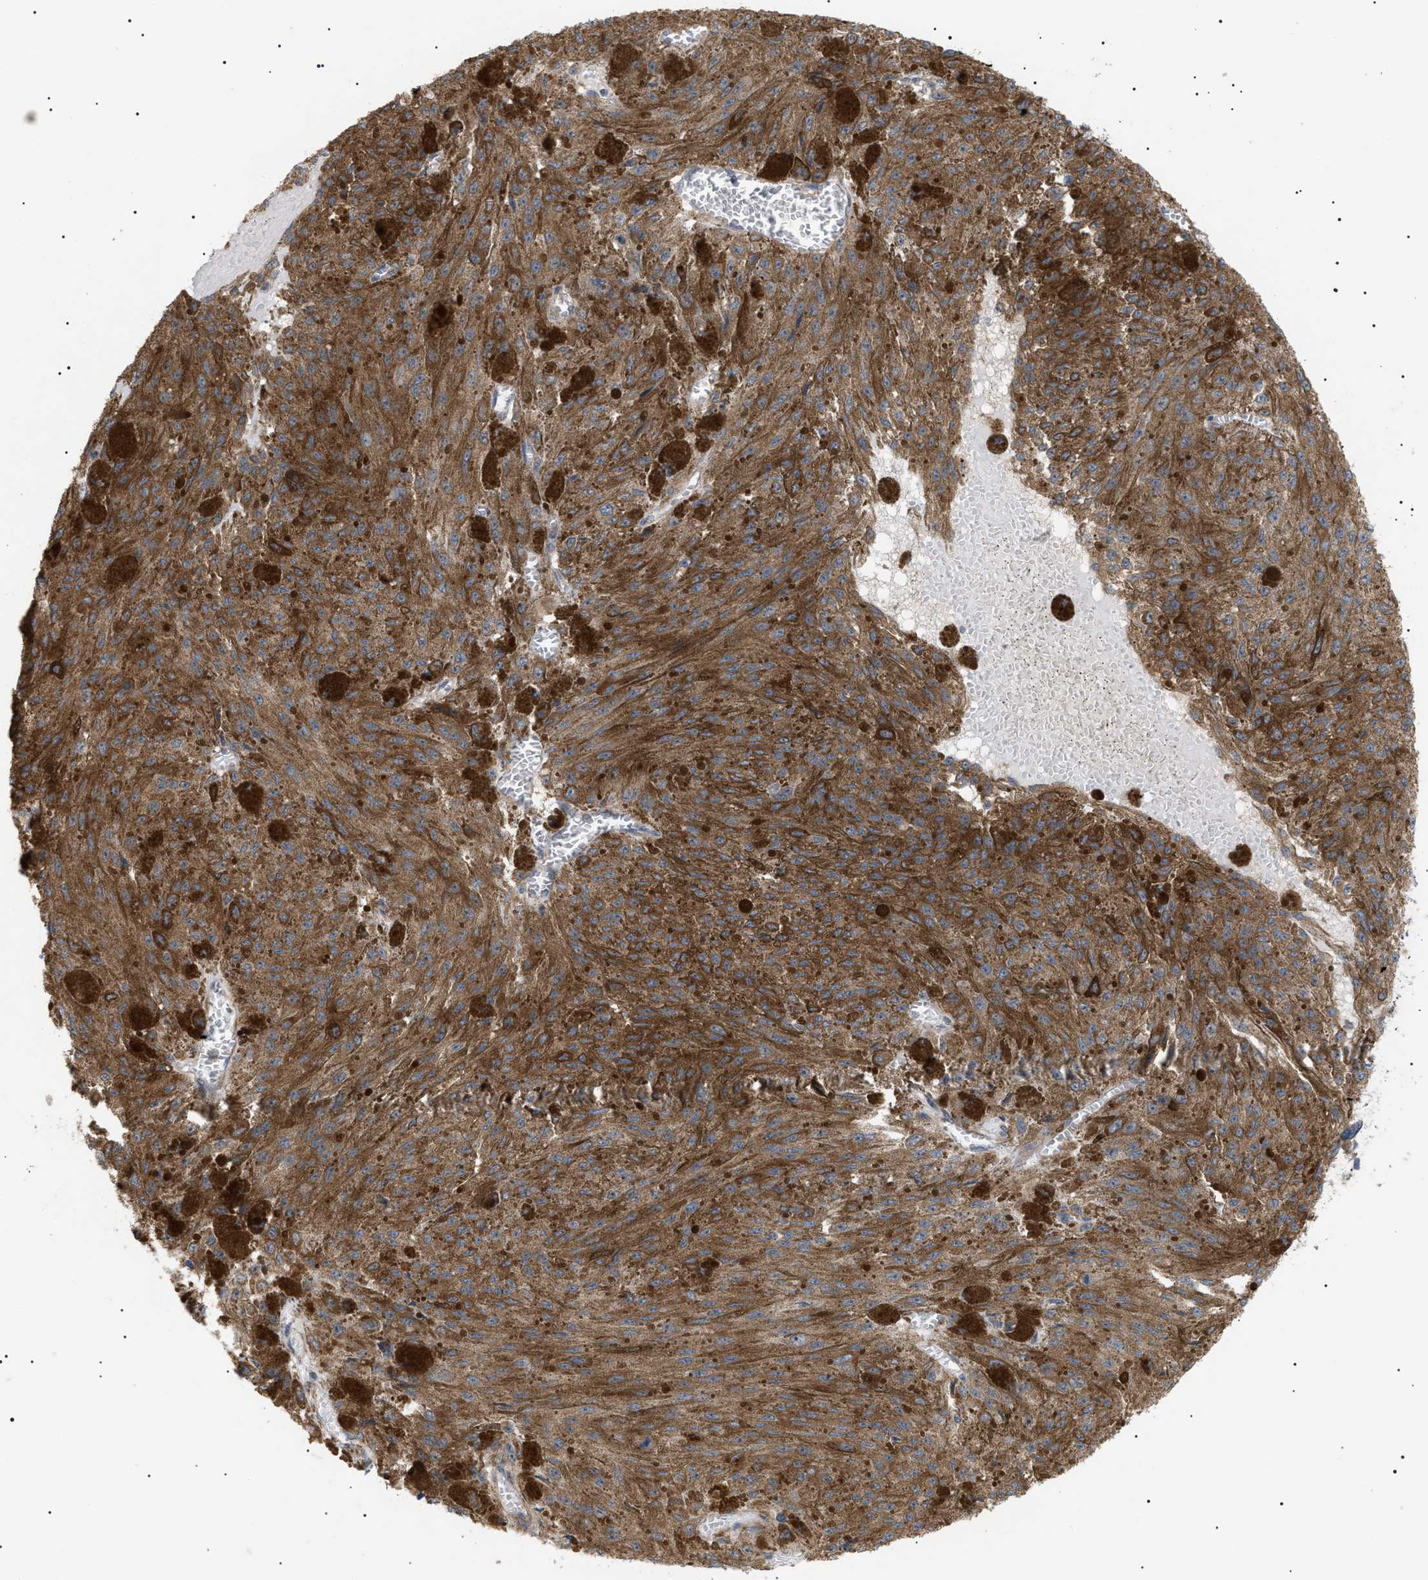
{"staining": {"intensity": "moderate", "quantity": ">75%", "location": "cytoplasmic/membranous"}, "tissue": "melanoma", "cell_type": "Tumor cells", "image_type": "cancer", "snomed": [{"axis": "morphology", "description": "Malignant melanoma, NOS"}, {"axis": "topography", "description": "Other"}], "caption": "Brown immunohistochemical staining in human malignant melanoma exhibits moderate cytoplasmic/membranous staining in approximately >75% of tumor cells.", "gene": "IRS2", "patient": {"sex": "male", "age": 79}}